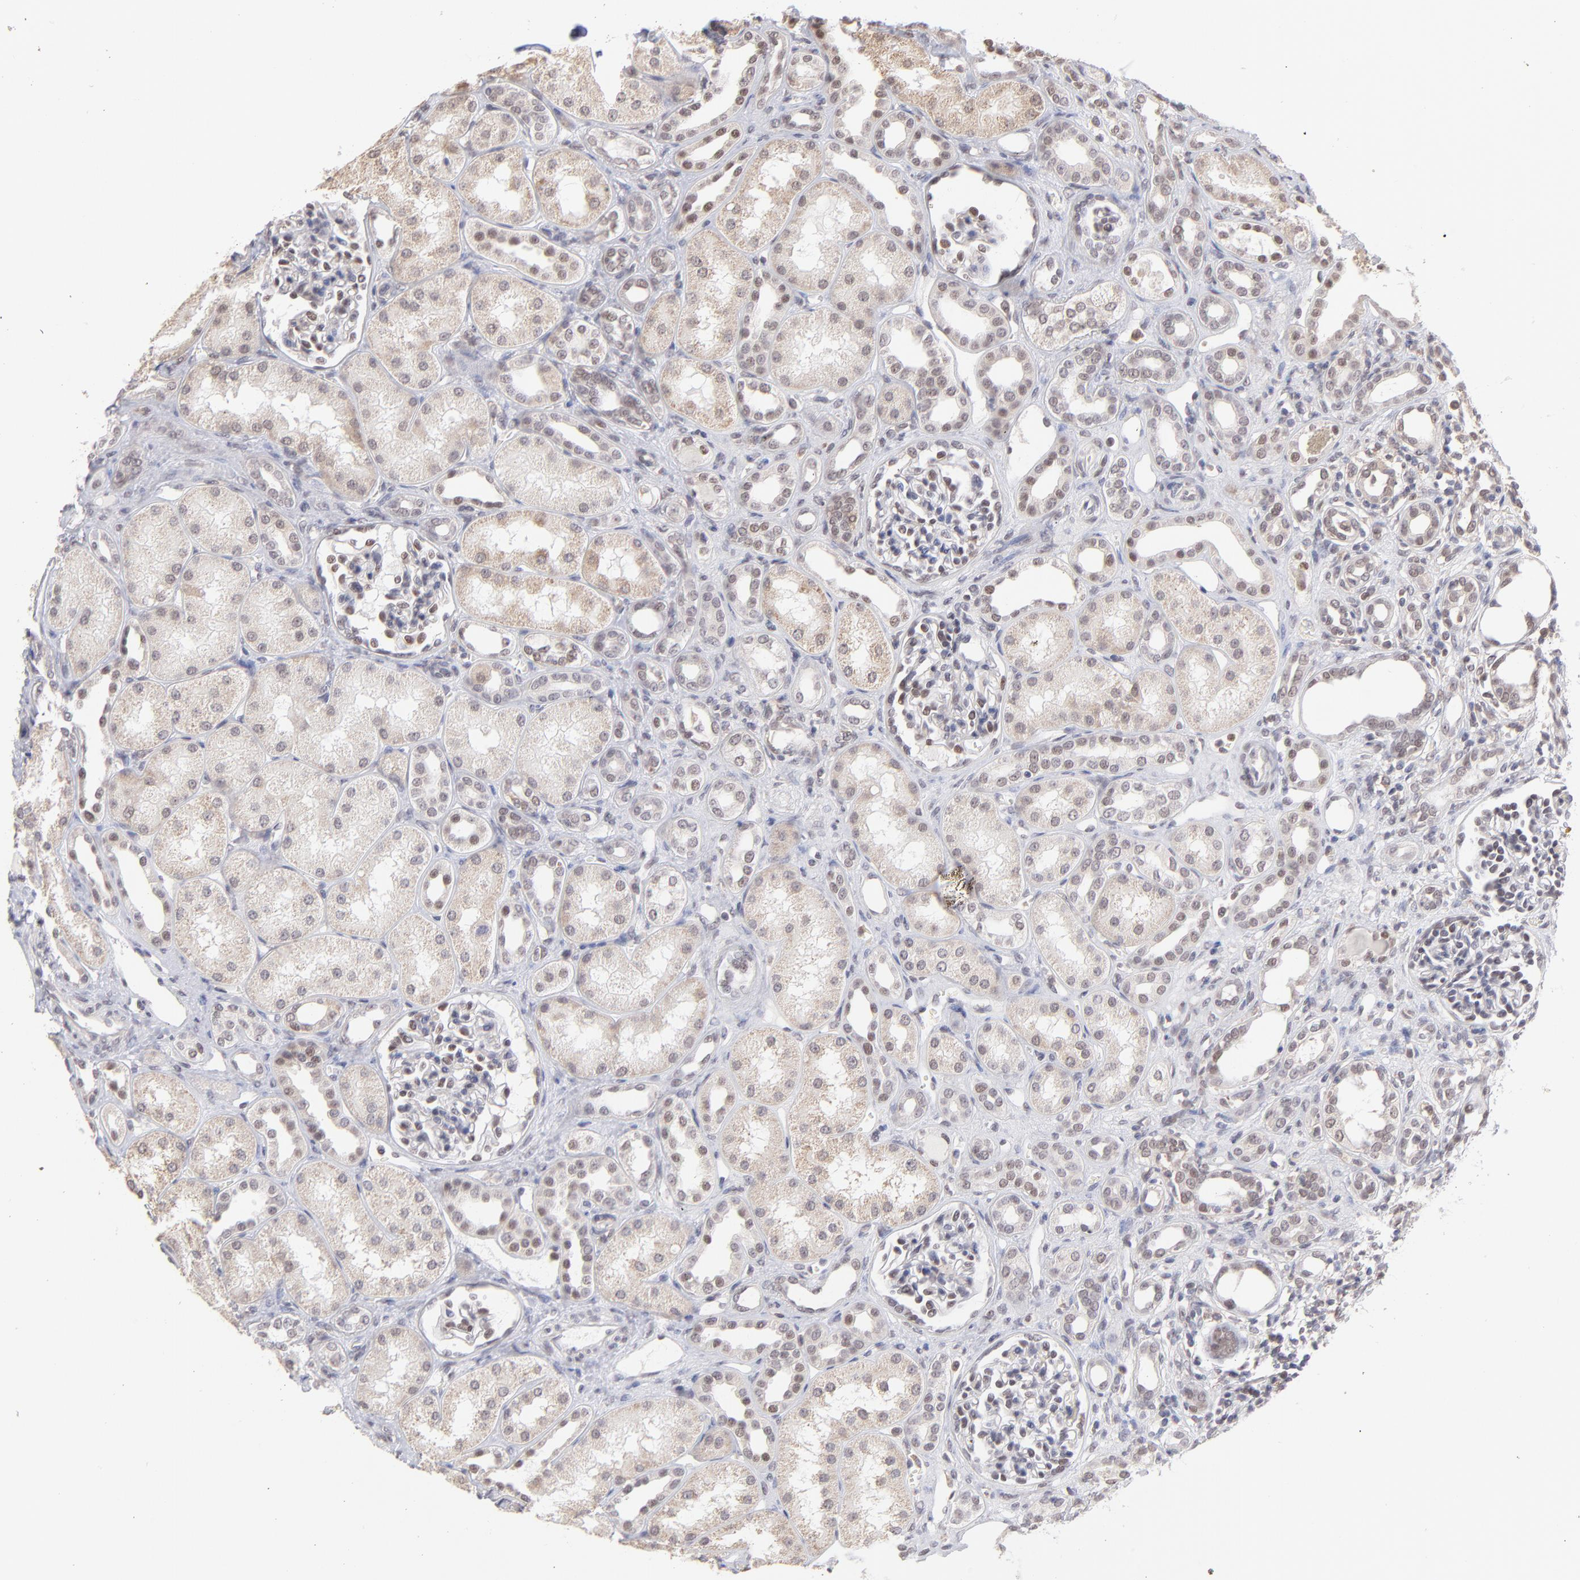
{"staining": {"intensity": "weak", "quantity": "<25%", "location": "nuclear"}, "tissue": "kidney", "cell_type": "Cells in glomeruli", "image_type": "normal", "snomed": [{"axis": "morphology", "description": "Normal tissue, NOS"}, {"axis": "topography", "description": "Kidney"}], "caption": "DAB immunohistochemical staining of benign kidney reveals no significant expression in cells in glomeruli. Brightfield microscopy of immunohistochemistry stained with DAB (brown) and hematoxylin (blue), captured at high magnification.", "gene": "OAS1", "patient": {"sex": "male", "age": 7}}